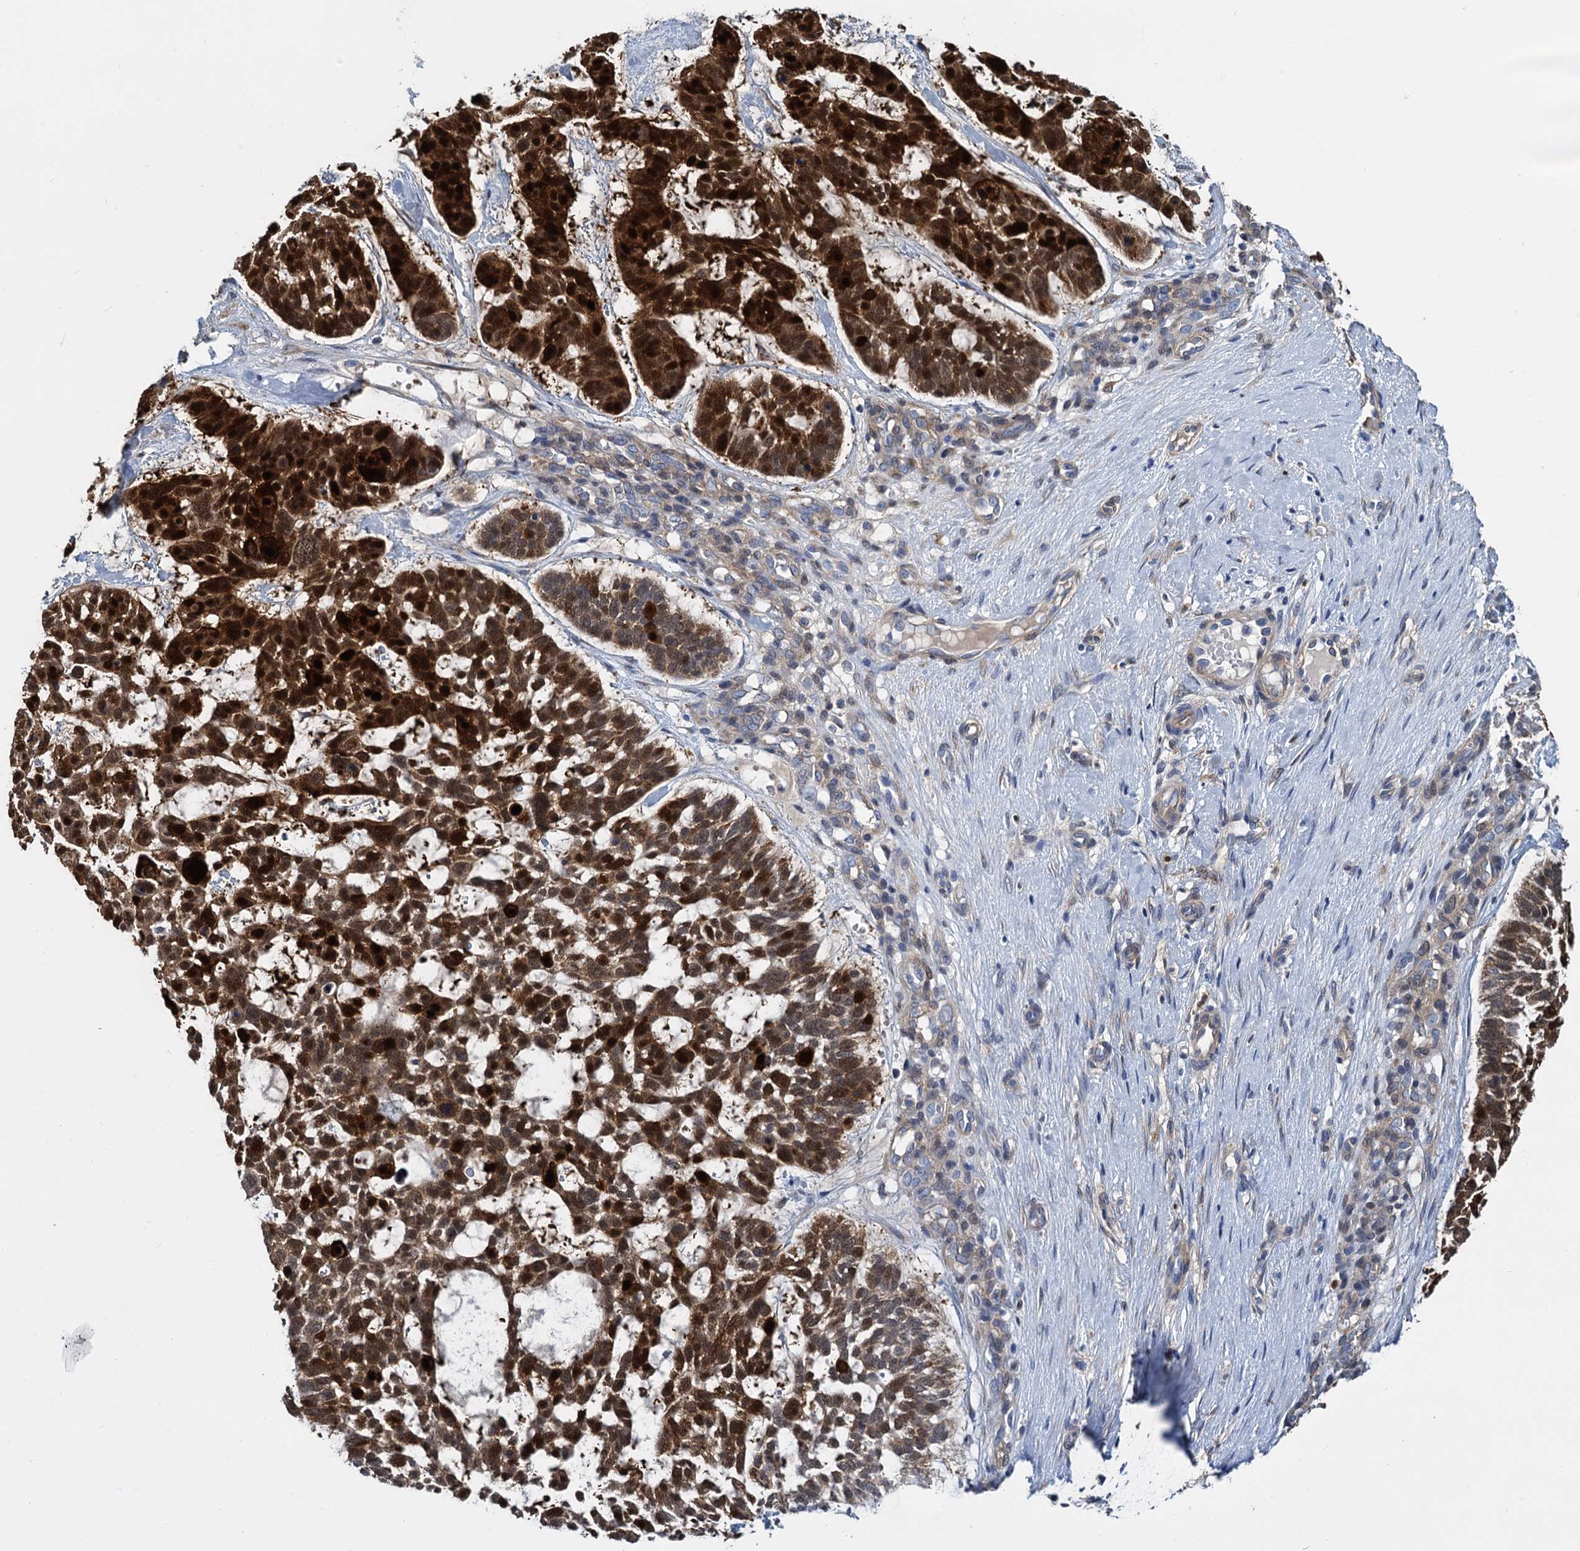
{"staining": {"intensity": "strong", "quantity": ">75%", "location": "cytoplasmic/membranous,nuclear"}, "tissue": "skin cancer", "cell_type": "Tumor cells", "image_type": "cancer", "snomed": [{"axis": "morphology", "description": "Basal cell carcinoma"}, {"axis": "topography", "description": "Skin"}], "caption": "This image reveals IHC staining of human skin cancer, with high strong cytoplasmic/membranous and nuclear staining in about >75% of tumor cells.", "gene": "GSTM3", "patient": {"sex": "male", "age": 88}}